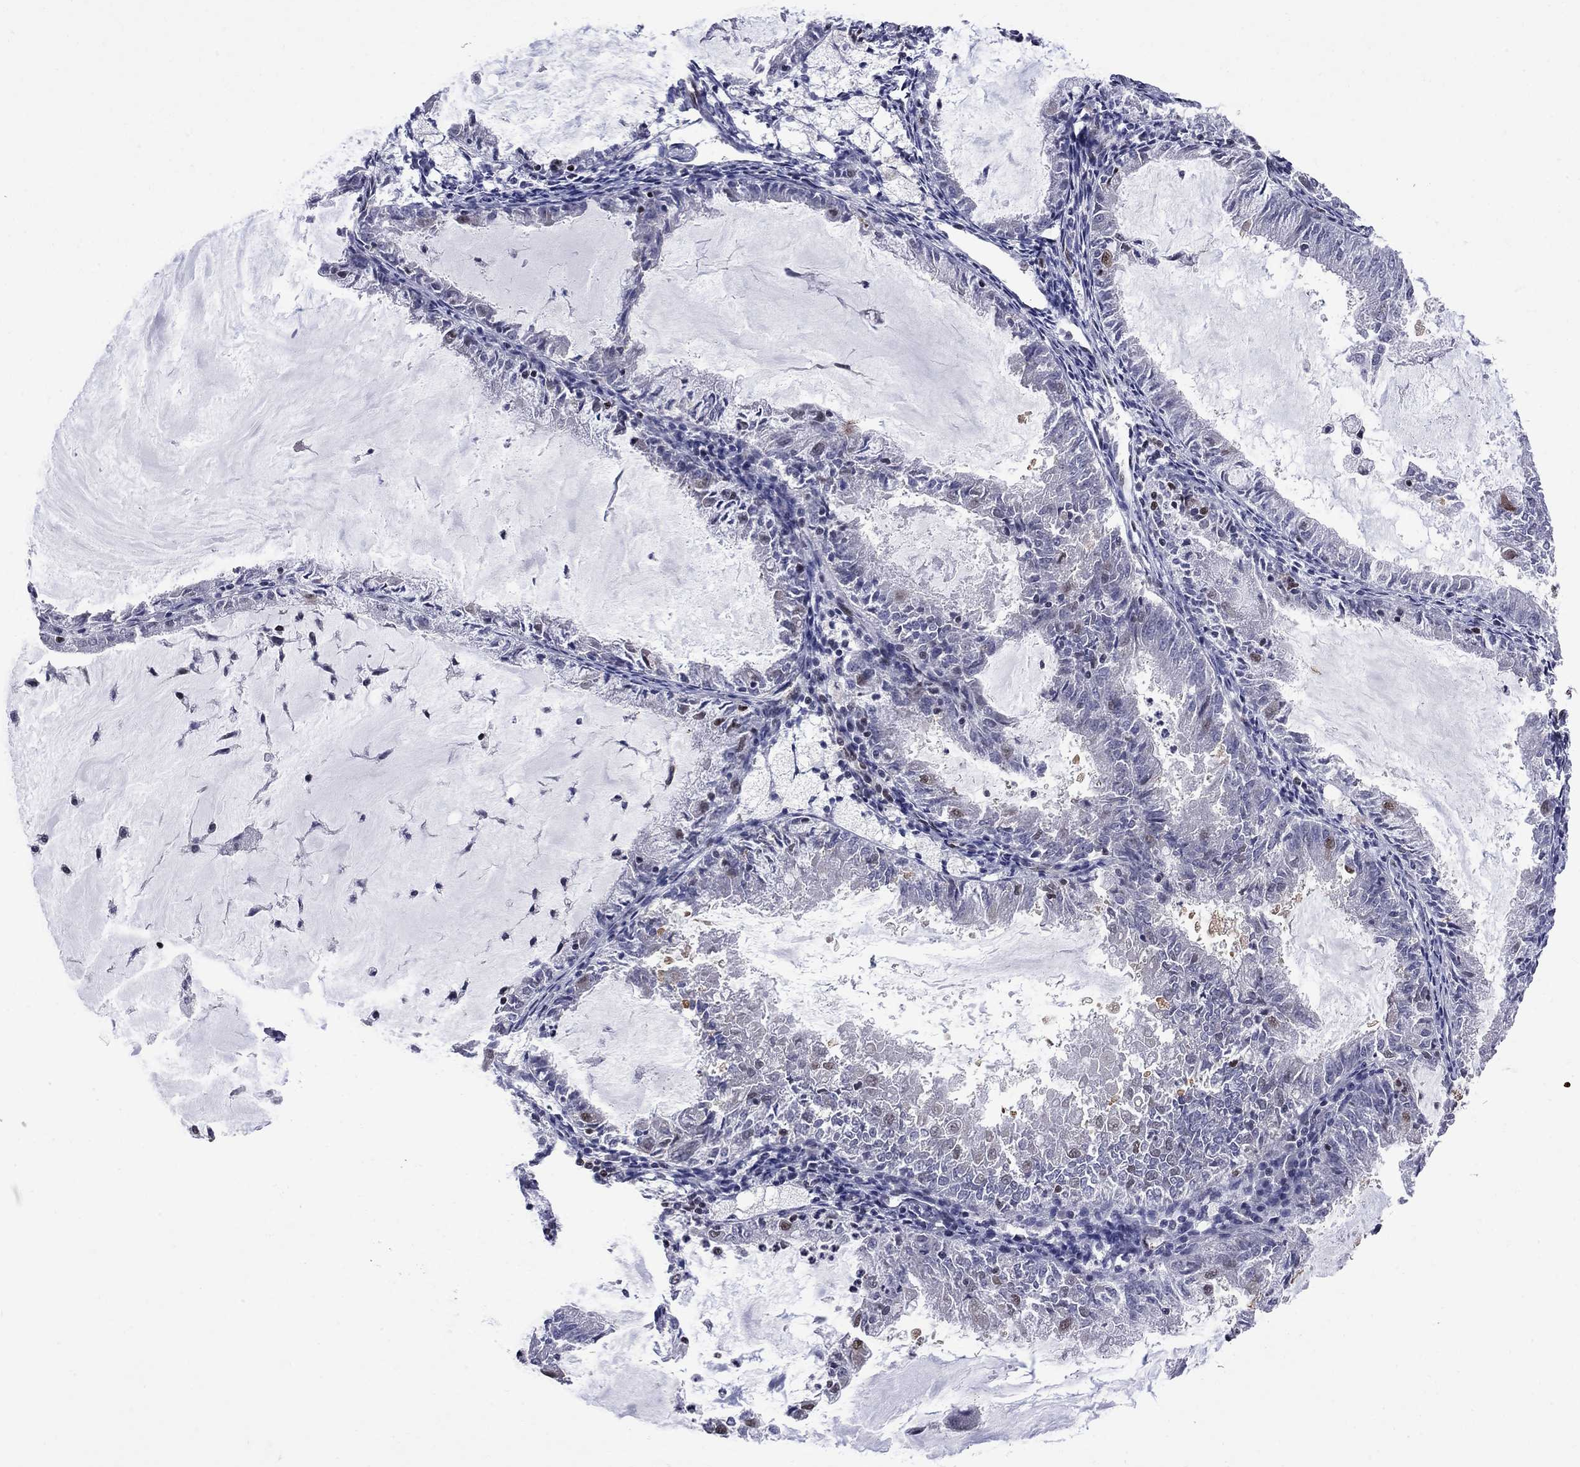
{"staining": {"intensity": "strong", "quantity": "<25%", "location": "nuclear"}, "tissue": "endometrial cancer", "cell_type": "Tumor cells", "image_type": "cancer", "snomed": [{"axis": "morphology", "description": "Adenocarcinoma, NOS"}, {"axis": "topography", "description": "Endometrium"}], "caption": "Protein staining by IHC displays strong nuclear positivity in approximately <25% of tumor cells in endometrial cancer (adenocarcinoma).", "gene": "MED25", "patient": {"sex": "female", "age": 57}}